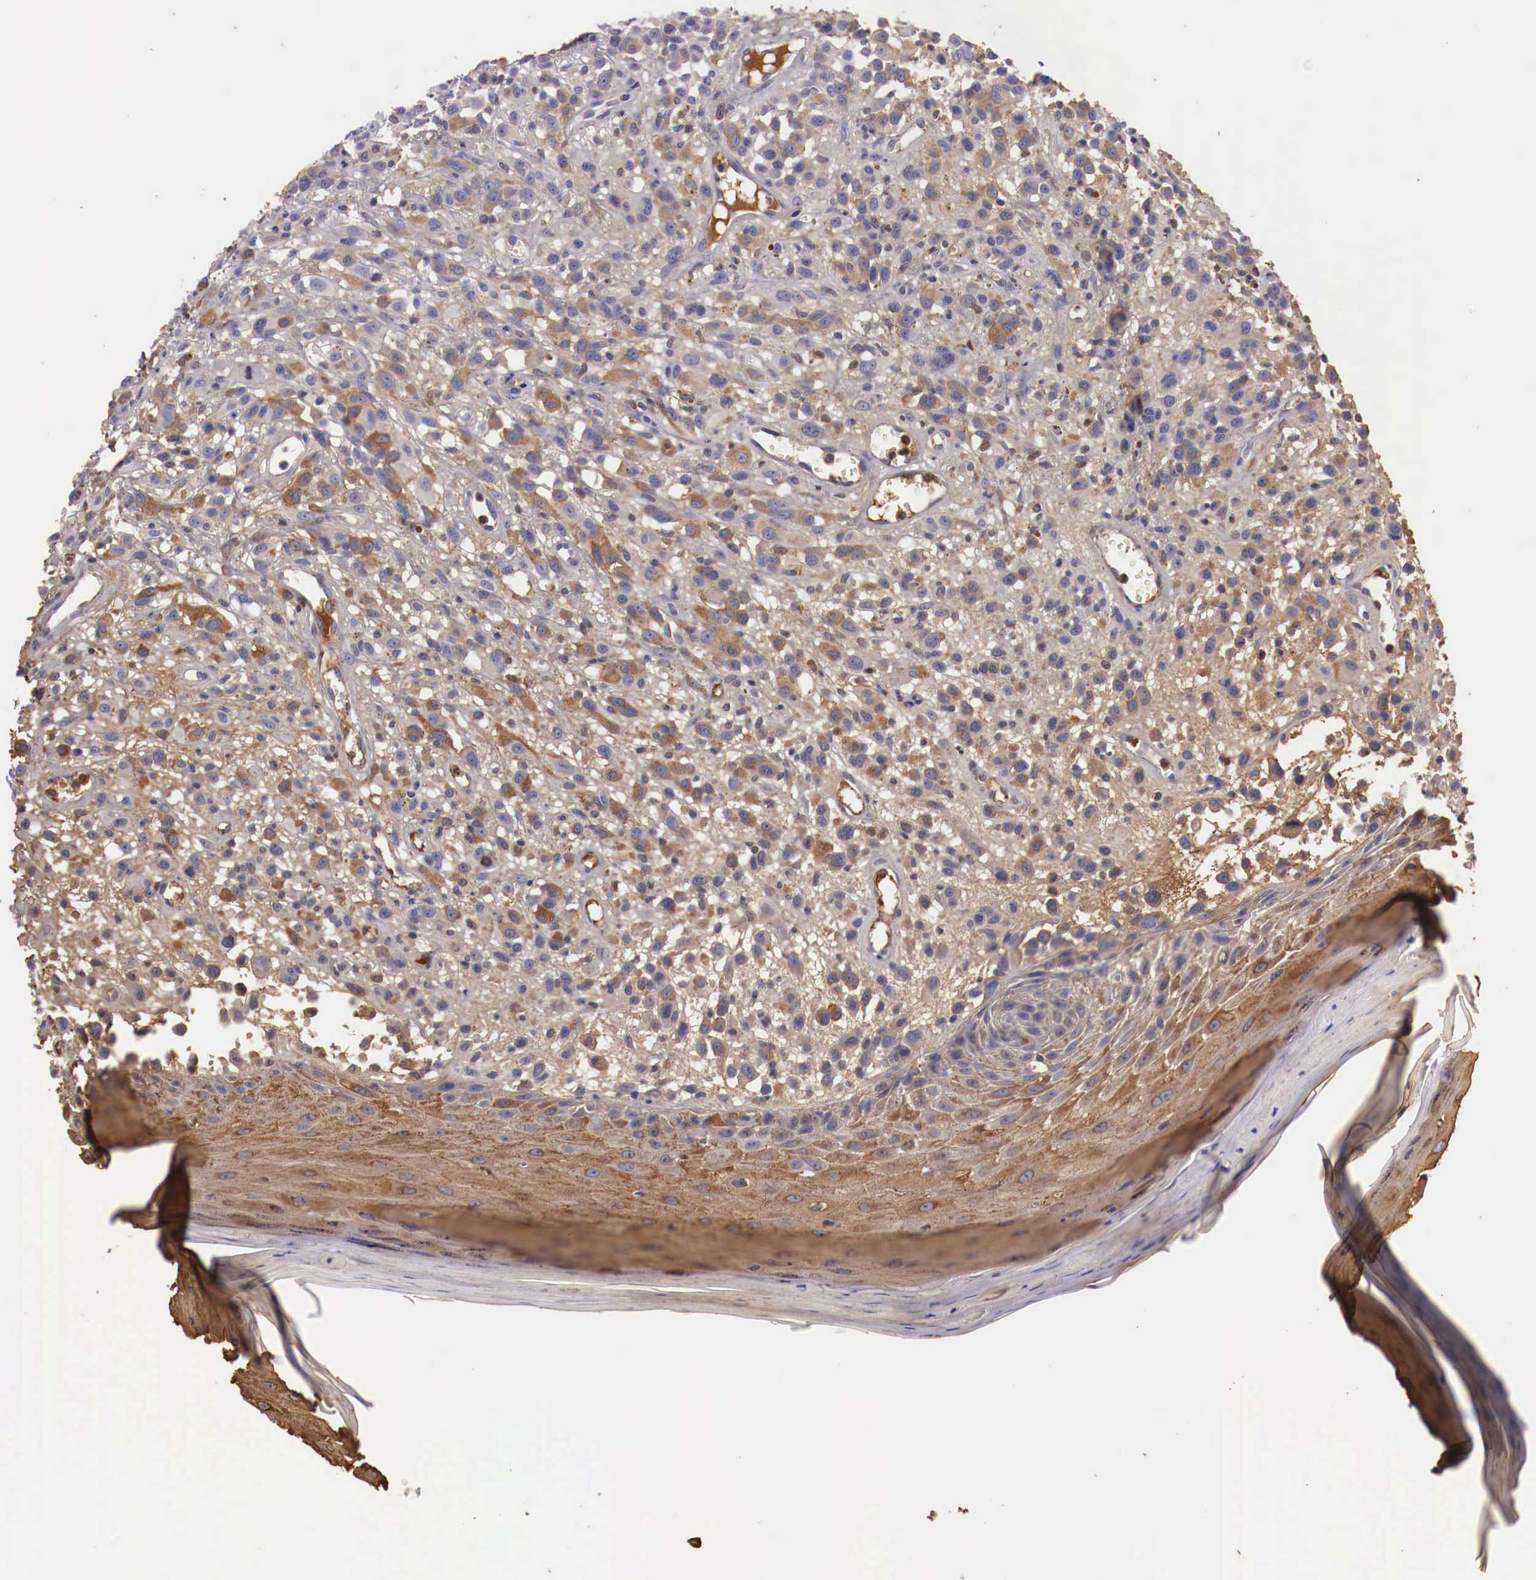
{"staining": {"intensity": "moderate", "quantity": "25%-75%", "location": "cytoplasmic/membranous"}, "tissue": "melanoma", "cell_type": "Tumor cells", "image_type": "cancer", "snomed": [{"axis": "morphology", "description": "Malignant melanoma, NOS"}, {"axis": "topography", "description": "Skin"}], "caption": "Immunohistochemistry (DAB (3,3'-diaminobenzidine)) staining of malignant melanoma shows moderate cytoplasmic/membranous protein positivity in approximately 25%-75% of tumor cells.", "gene": "PITPNA", "patient": {"sex": "male", "age": 51}}